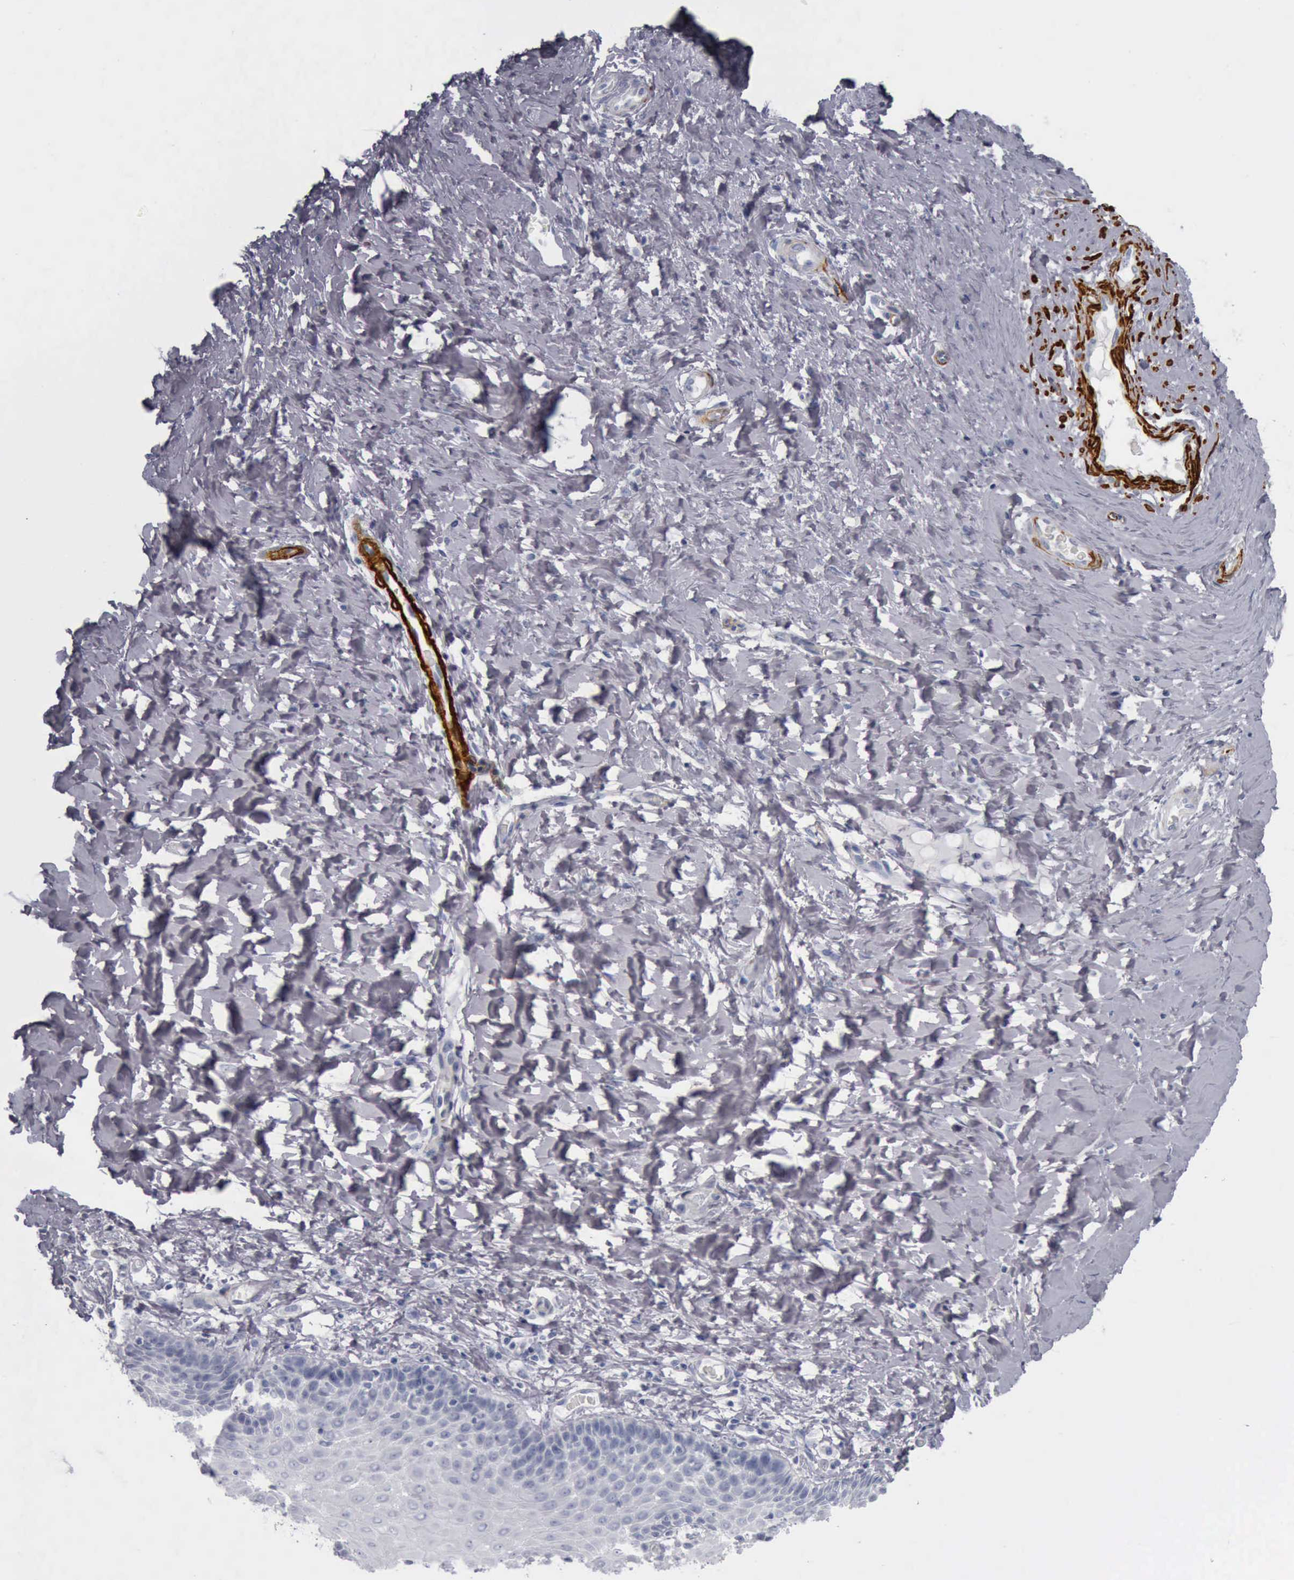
{"staining": {"intensity": "negative", "quantity": "none", "location": "none"}, "tissue": "cervix", "cell_type": "Glandular cells", "image_type": "normal", "snomed": [{"axis": "morphology", "description": "Normal tissue, NOS"}, {"axis": "topography", "description": "Cervix"}], "caption": "IHC micrograph of unremarkable cervix stained for a protein (brown), which exhibits no staining in glandular cells.", "gene": "CALD1", "patient": {"sex": "female", "age": 53}}